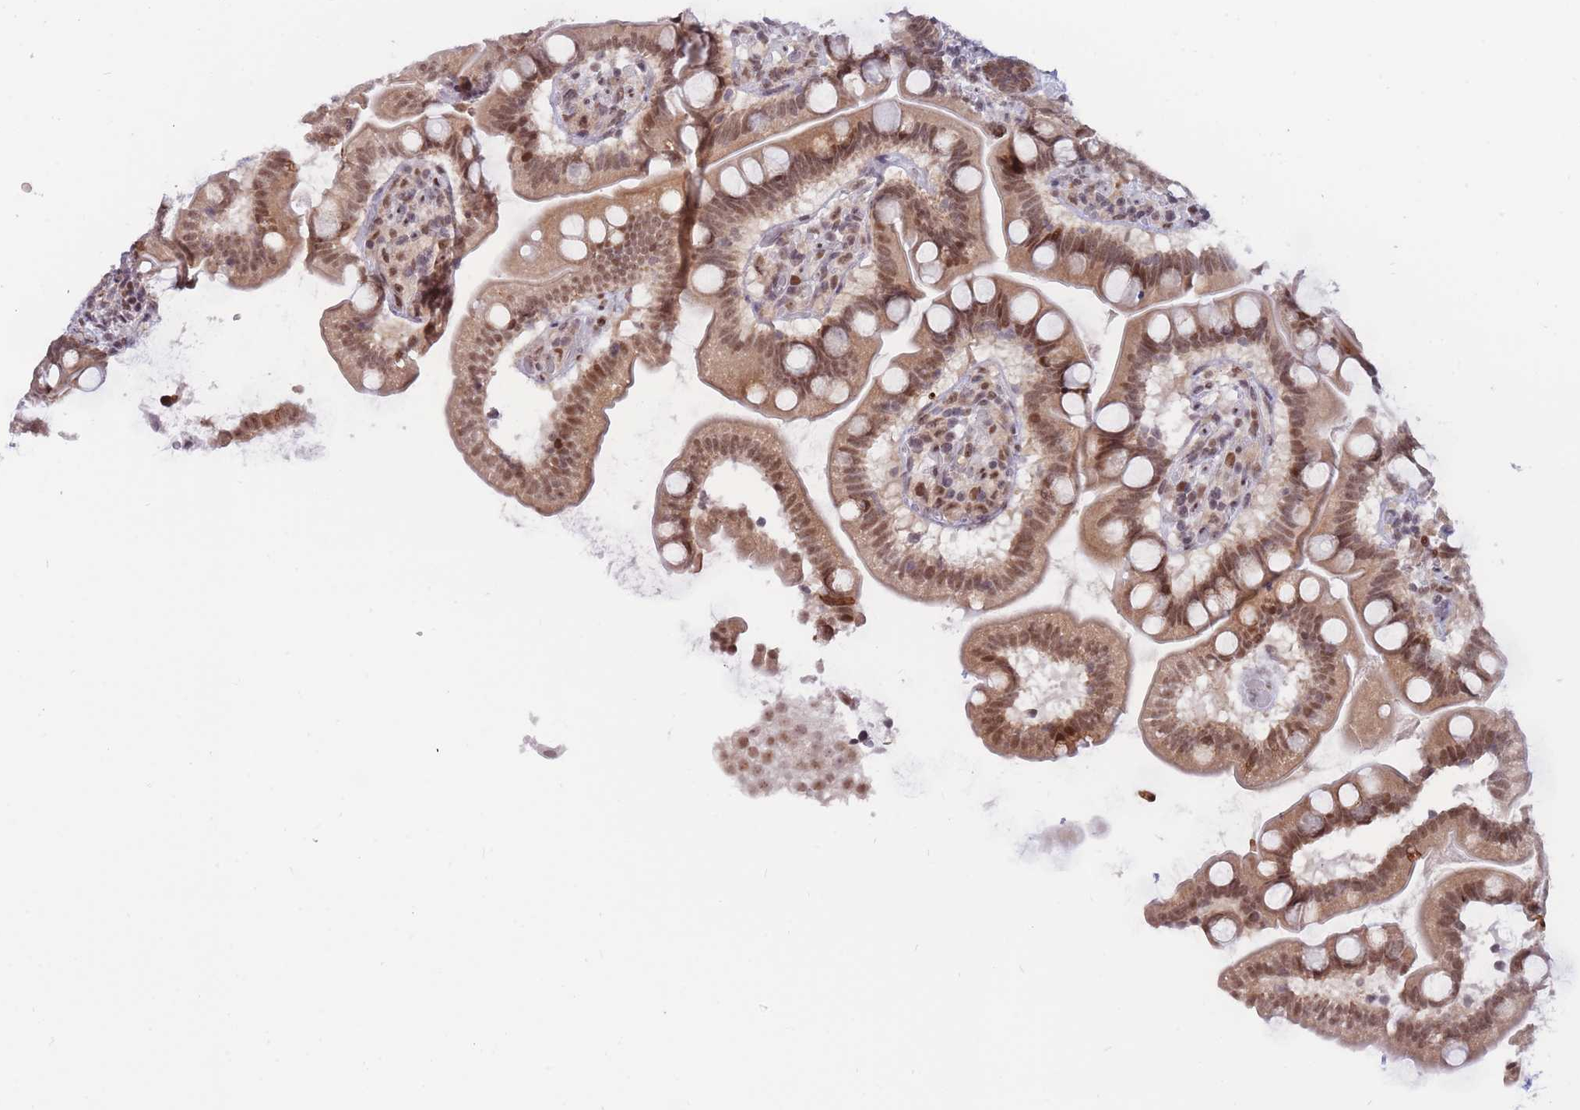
{"staining": {"intensity": "moderate", "quantity": ">75%", "location": "cytoplasmic/membranous,nuclear"}, "tissue": "small intestine", "cell_type": "Glandular cells", "image_type": "normal", "snomed": [{"axis": "morphology", "description": "Normal tissue, NOS"}, {"axis": "topography", "description": "Small intestine"}], "caption": "This is an image of immunohistochemistry staining of normal small intestine, which shows moderate expression in the cytoplasmic/membranous,nuclear of glandular cells.", "gene": "TARBP2", "patient": {"sex": "female", "age": 64}}